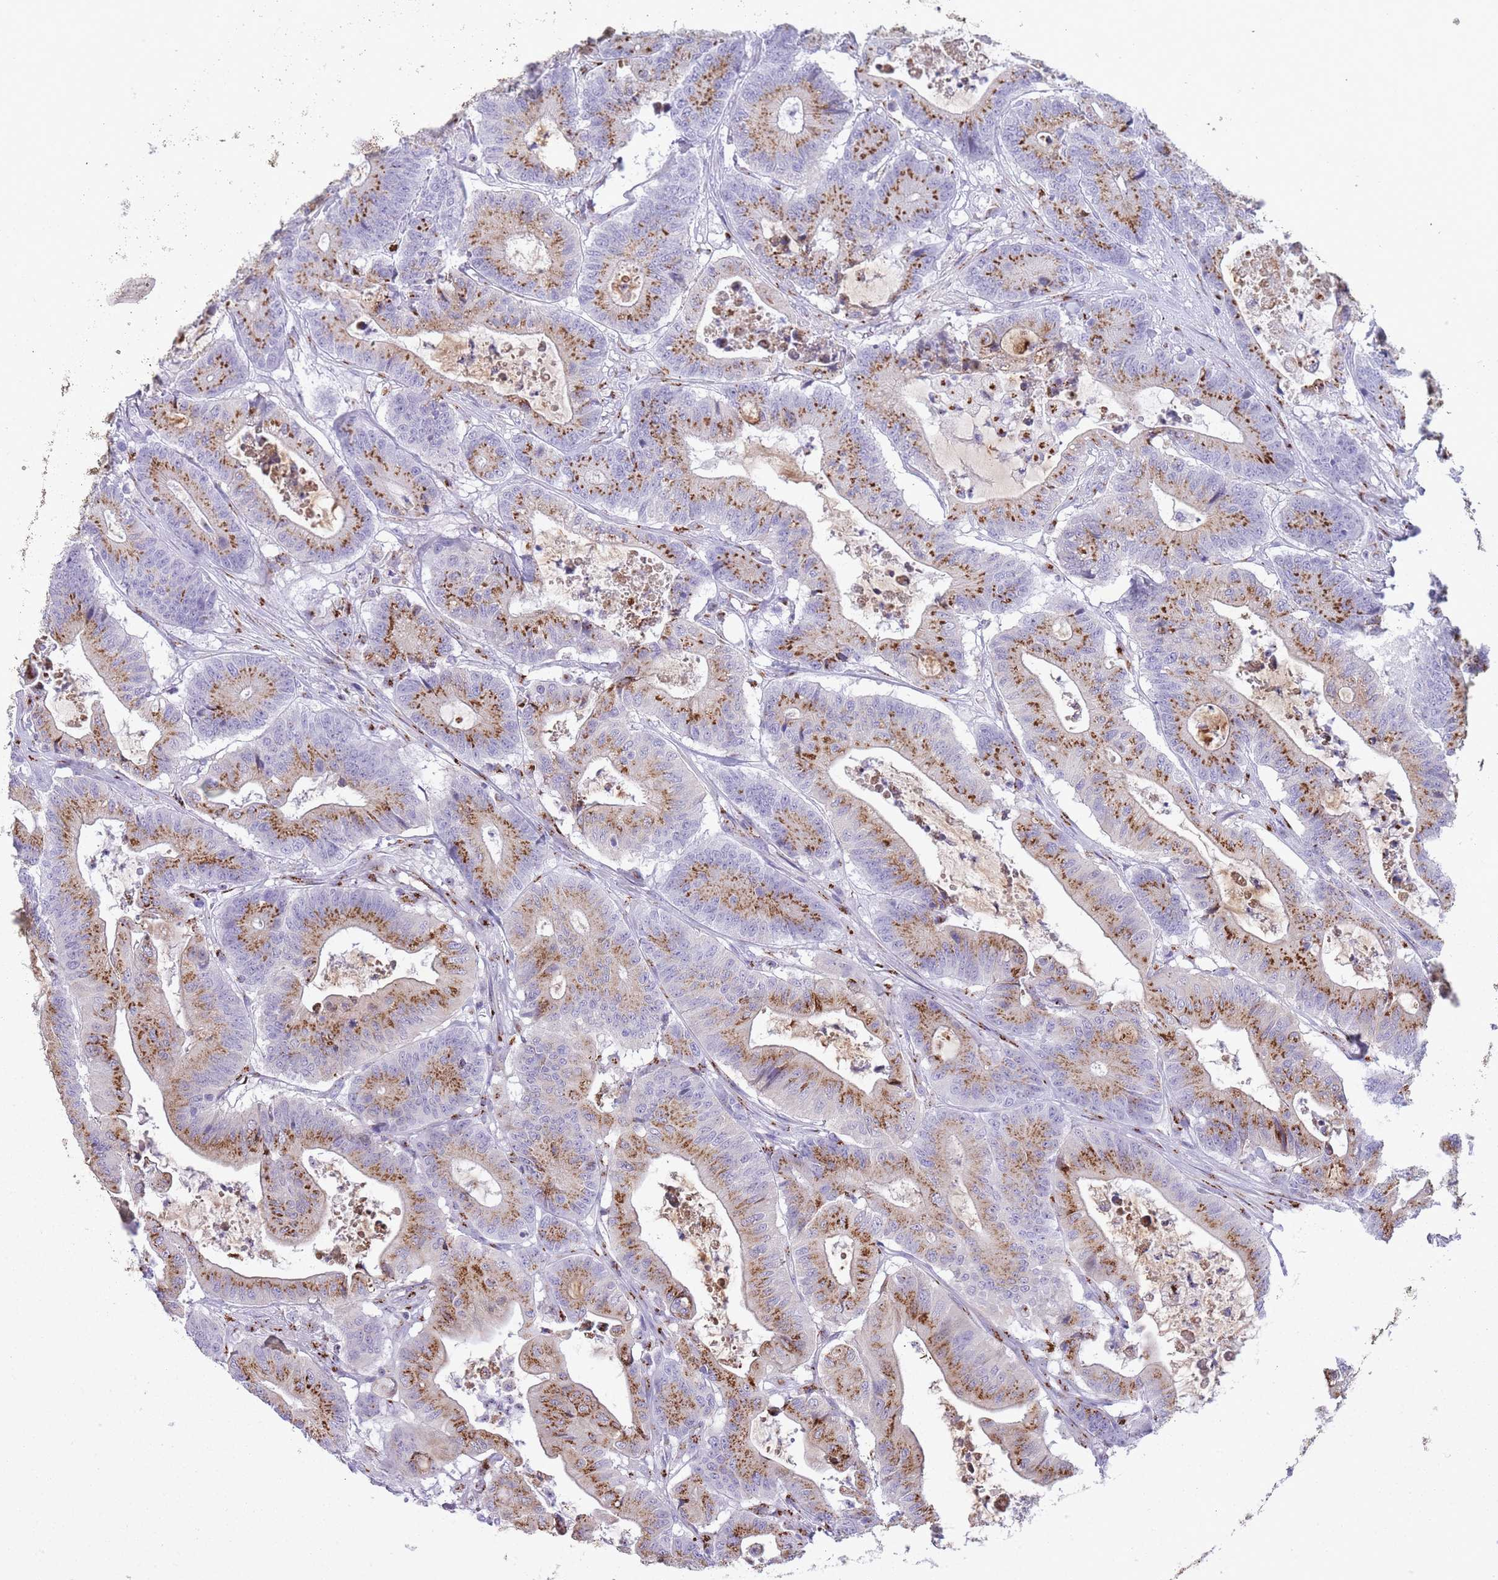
{"staining": {"intensity": "moderate", "quantity": ">75%", "location": "cytoplasmic/membranous"}, "tissue": "colorectal cancer", "cell_type": "Tumor cells", "image_type": "cancer", "snomed": [{"axis": "morphology", "description": "Adenocarcinoma, NOS"}, {"axis": "topography", "description": "Colon"}], "caption": "IHC of adenocarcinoma (colorectal) demonstrates medium levels of moderate cytoplasmic/membranous expression in approximately >75% of tumor cells. (DAB (3,3'-diaminobenzidine) IHC with brightfield microscopy, high magnification).", "gene": "B4GALT2", "patient": {"sex": "female", "age": 84}}